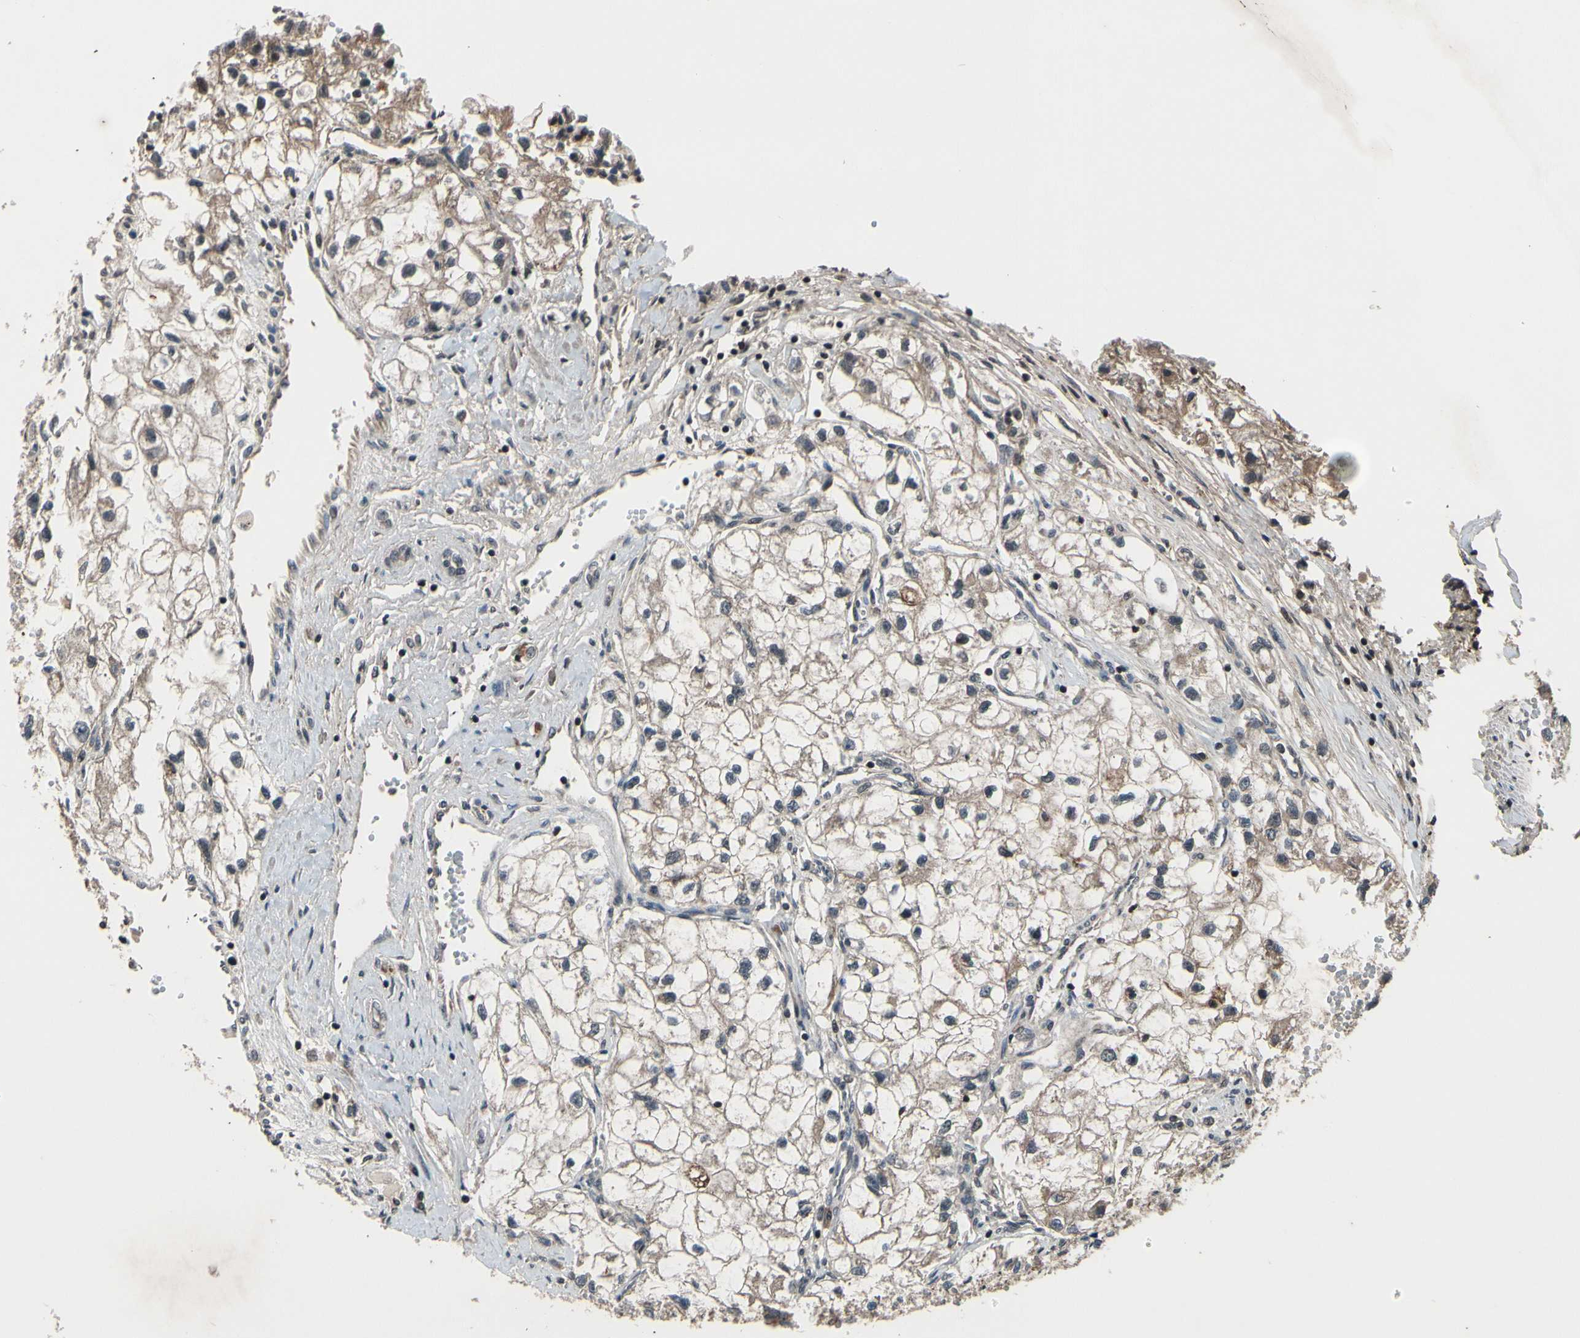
{"staining": {"intensity": "moderate", "quantity": "25%-75%", "location": "cytoplasmic/membranous"}, "tissue": "renal cancer", "cell_type": "Tumor cells", "image_type": "cancer", "snomed": [{"axis": "morphology", "description": "Adenocarcinoma, NOS"}, {"axis": "topography", "description": "Kidney"}], "caption": "High-magnification brightfield microscopy of adenocarcinoma (renal) stained with DAB (3,3'-diaminobenzidine) (brown) and counterstained with hematoxylin (blue). tumor cells exhibit moderate cytoplasmic/membranous expression is seen in about25%-75% of cells. Using DAB (brown) and hematoxylin (blue) stains, captured at high magnification using brightfield microscopy.", "gene": "MBTPS2", "patient": {"sex": "female", "age": 70}}